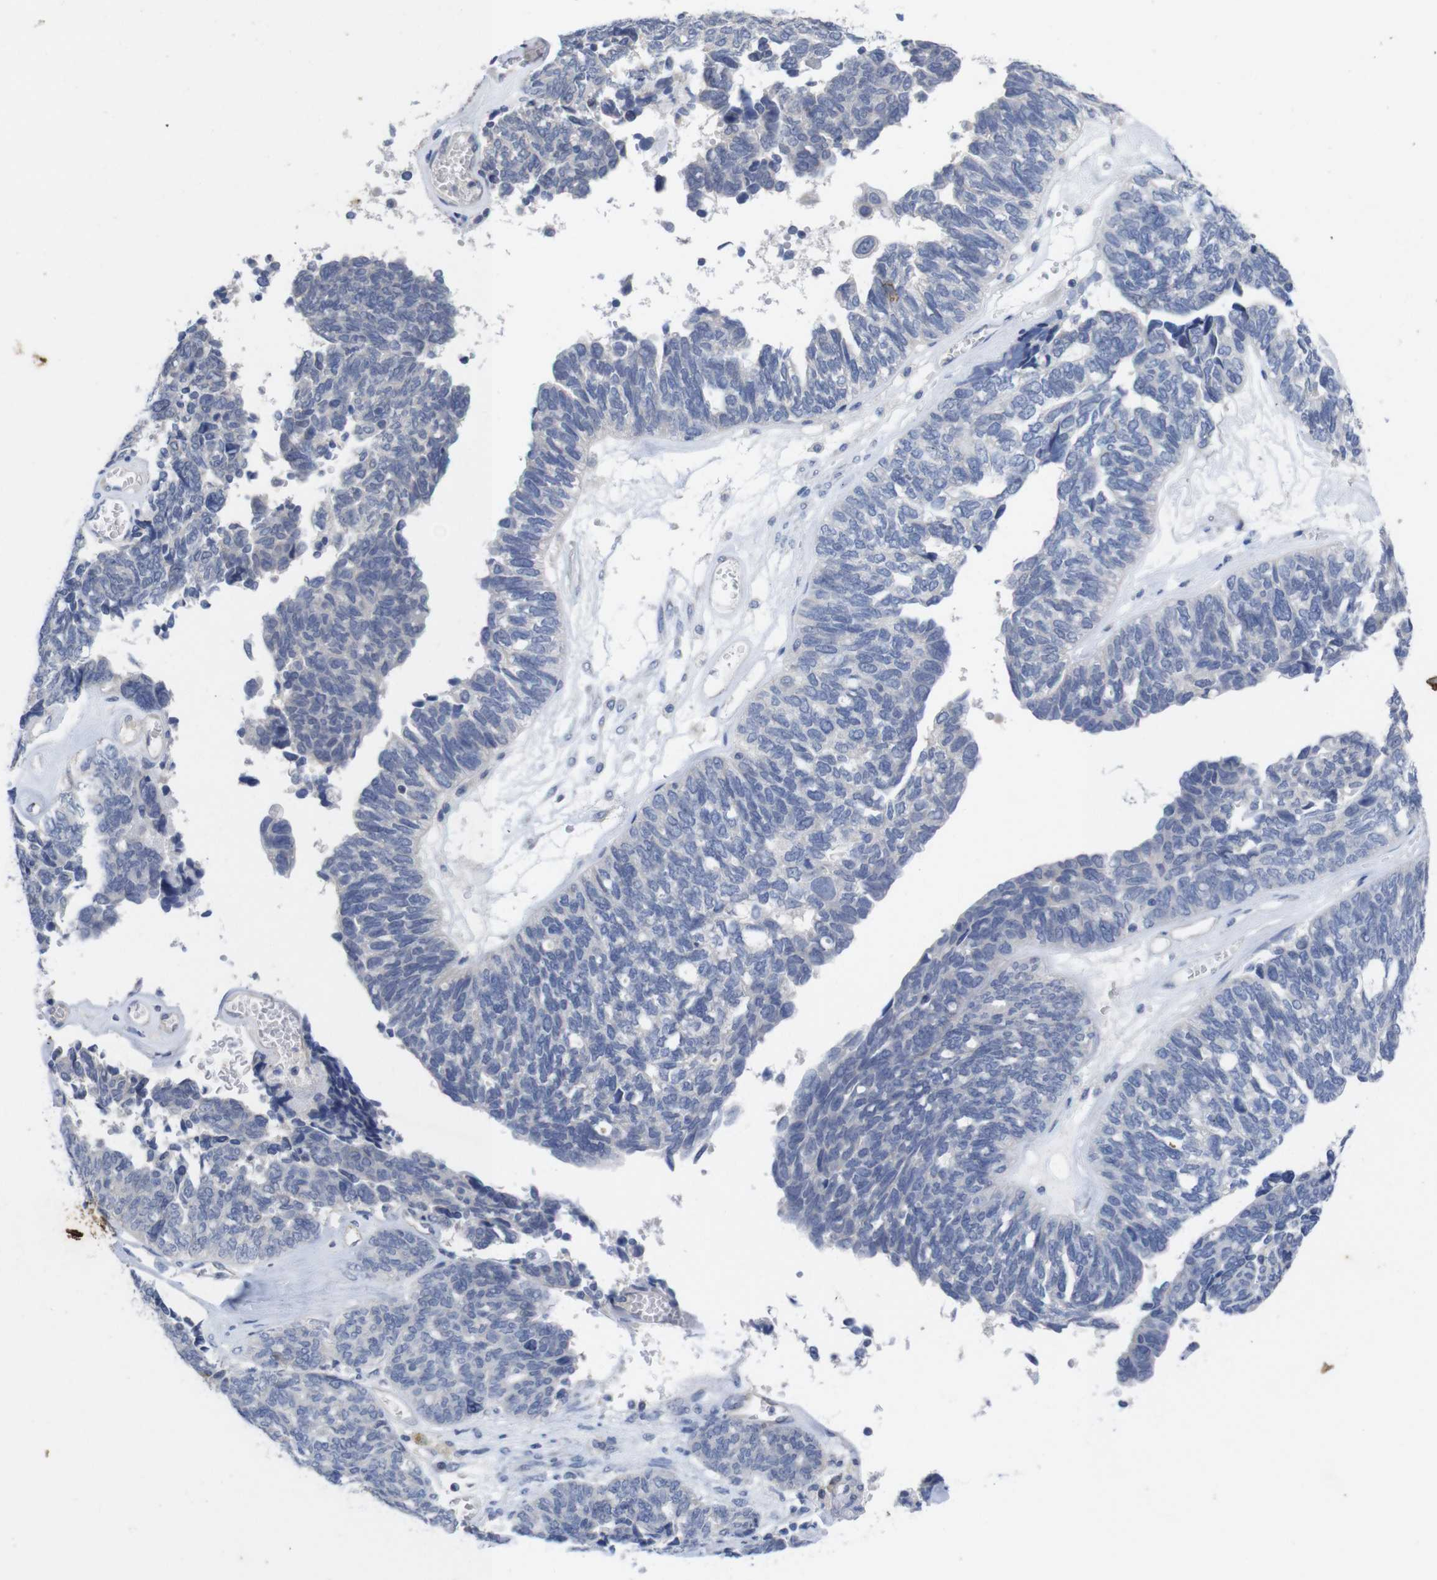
{"staining": {"intensity": "negative", "quantity": "none", "location": "none"}, "tissue": "ovarian cancer", "cell_type": "Tumor cells", "image_type": "cancer", "snomed": [{"axis": "morphology", "description": "Cystadenocarcinoma, serous, NOS"}, {"axis": "topography", "description": "Ovary"}], "caption": "Immunohistochemistry (IHC) image of neoplastic tissue: ovarian cancer stained with DAB (3,3'-diaminobenzidine) exhibits no significant protein positivity in tumor cells.", "gene": "TNNI3", "patient": {"sex": "female", "age": 79}}